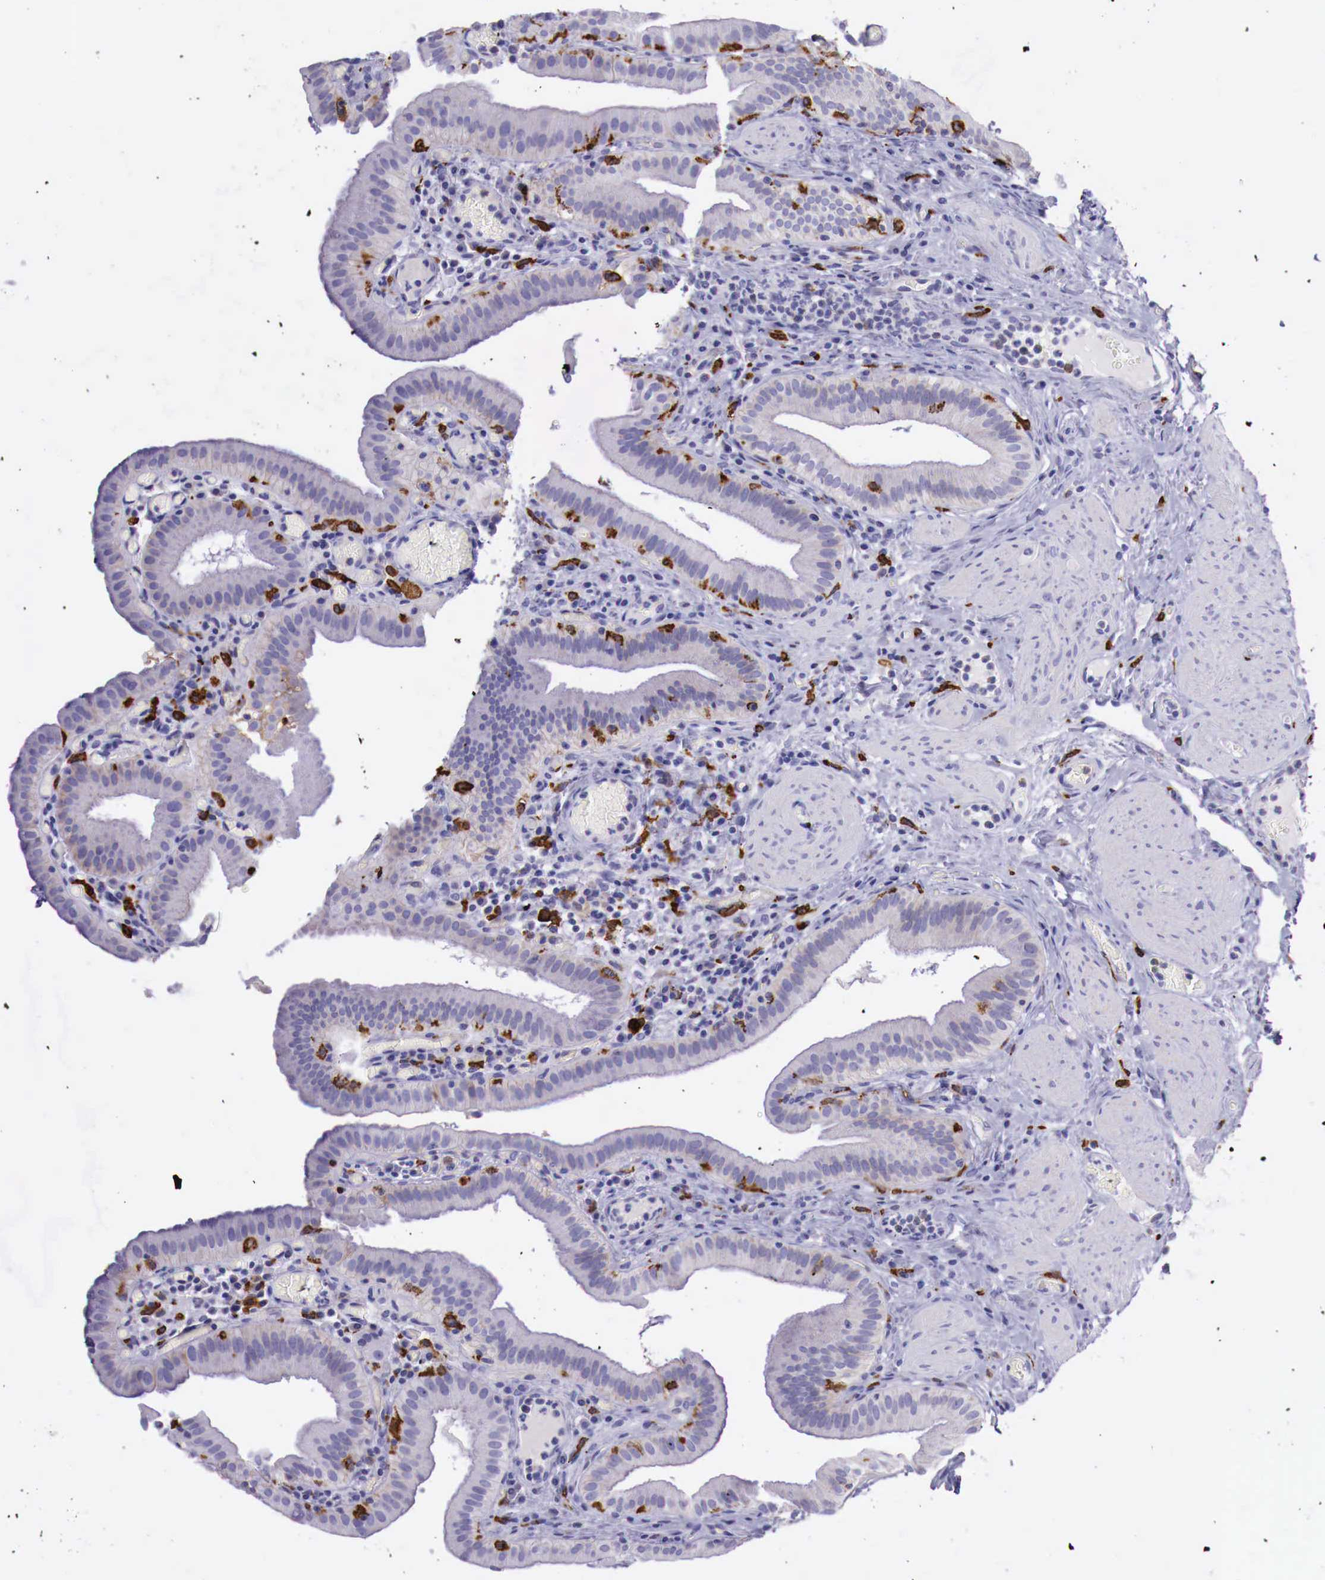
{"staining": {"intensity": "weak", "quantity": "25%-75%", "location": "cytoplasmic/membranous"}, "tissue": "gallbladder", "cell_type": "Glandular cells", "image_type": "normal", "snomed": [{"axis": "morphology", "description": "Normal tissue, NOS"}, {"axis": "topography", "description": "Gallbladder"}], "caption": "A low amount of weak cytoplasmic/membranous staining is present in about 25%-75% of glandular cells in normal gallbladder. (Stains: DAB (3,3'-diaminobenzidine) in brown, nuclei in blue, Microscopy: brightfield microscopy at high magnification).", "gene": "MSR1", "patient": {"sex": "female", "age": 76}}